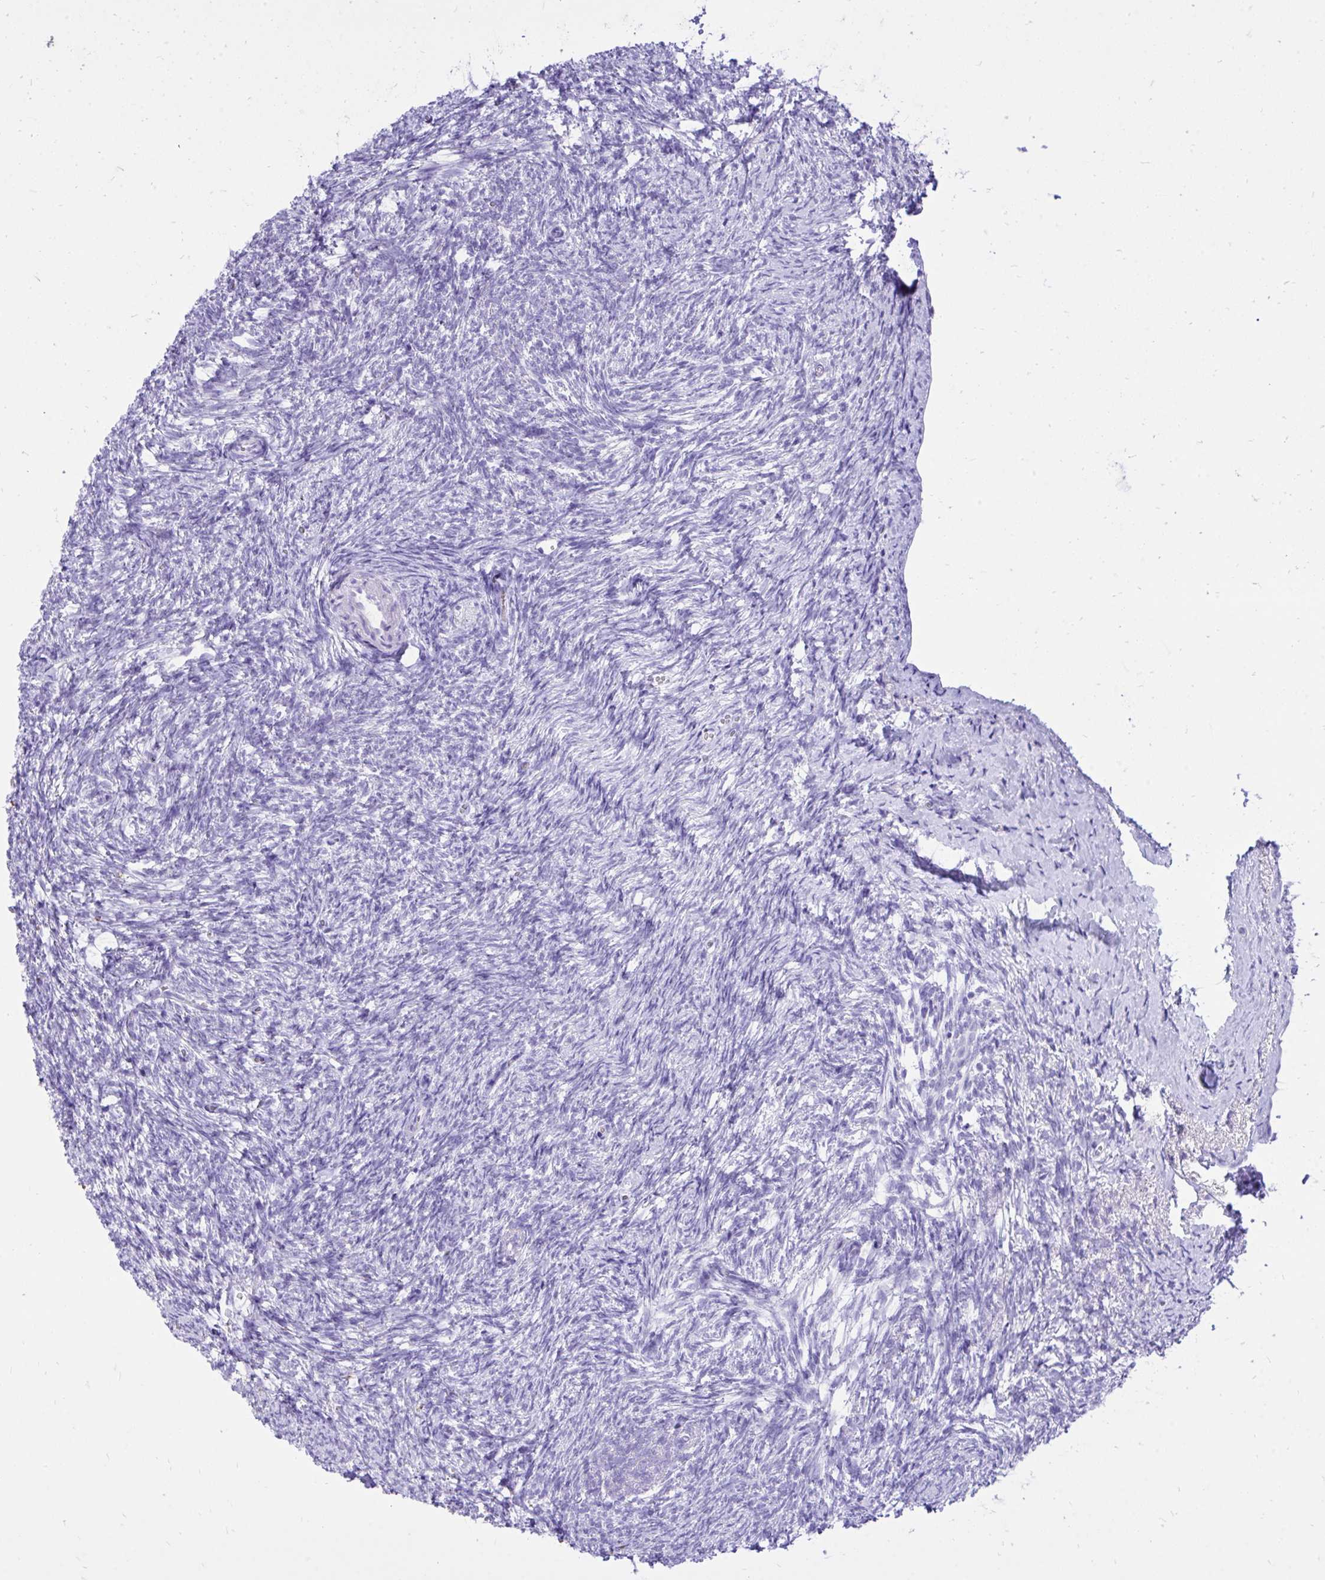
{"staining": {"intensity": "negative", "quantity": "none", "location": "none"}, "tissue": "ovary", "cell_type": "Follicle cells", "image_type": "normal", "snomed": [{"axis": "morphology", "description": "Normal tissue, NOS"}, {"axis": "topography", "description": "Ovary"}], "caption": "Follicle cells are negative for brown protein staining in unremarkable ovary.", "gene": "MON1A", "patient": {"sex": "female", "age": 41}}